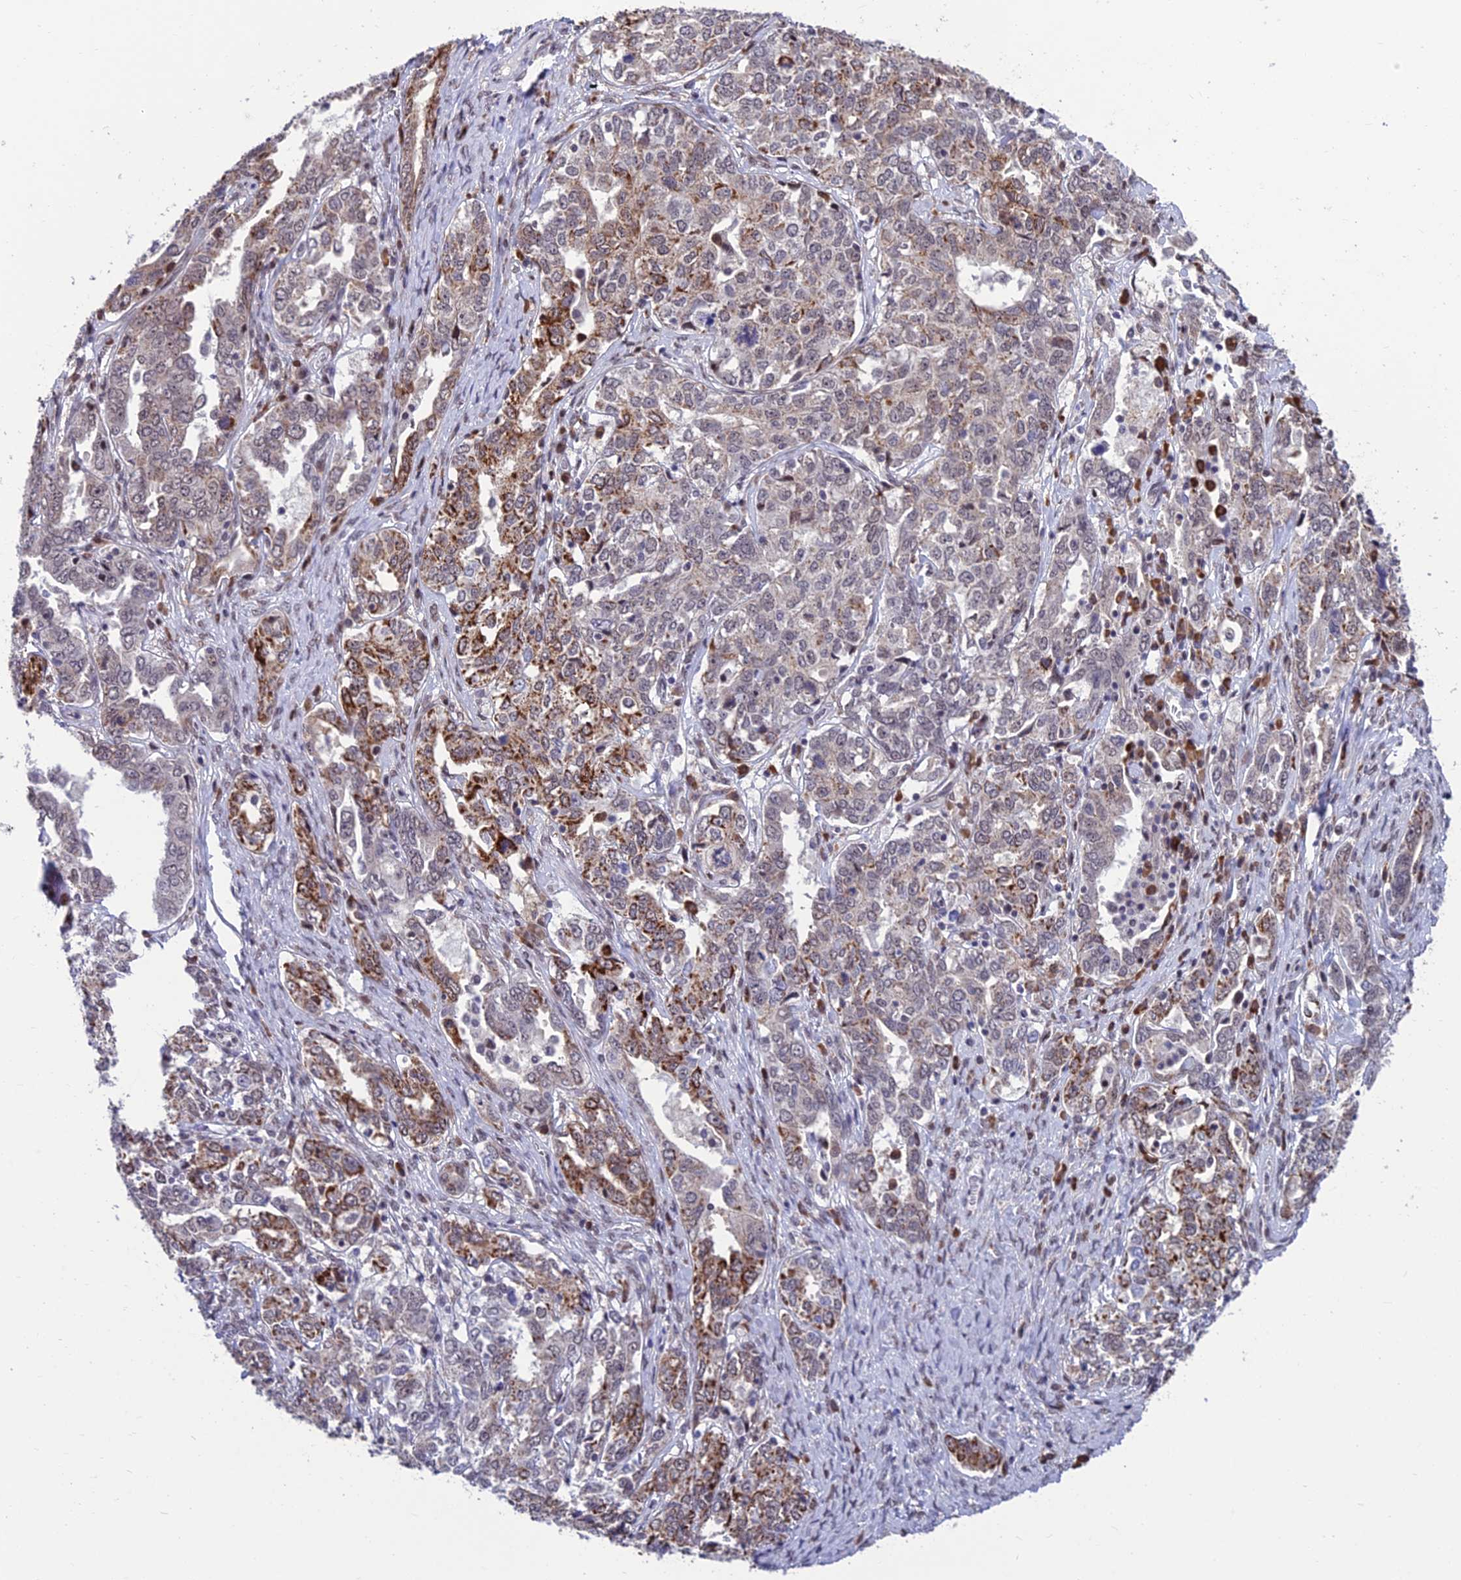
{"staining": {"intensity": "strong", "quantity": "<25%", "location": "cytoplasmic/membranous"}, "tissue": "ovarian cancer", "cell_type": "Tumor cells", "image_type": "cancer", "snomed": [{"axis": "morphology", "description": "Carcinoma, endometroid"}, {"axis": "topography", "description": "Ovary"}], "caption": "A micrograph showing strong cytoplasmic/membranous positivity in about <25% of tumor cells in ovarian cancer, as visualized by brown immunohistochemical staining.", "gene": "KIAA1191", "patient": {"sex": "female", "age": 62}}